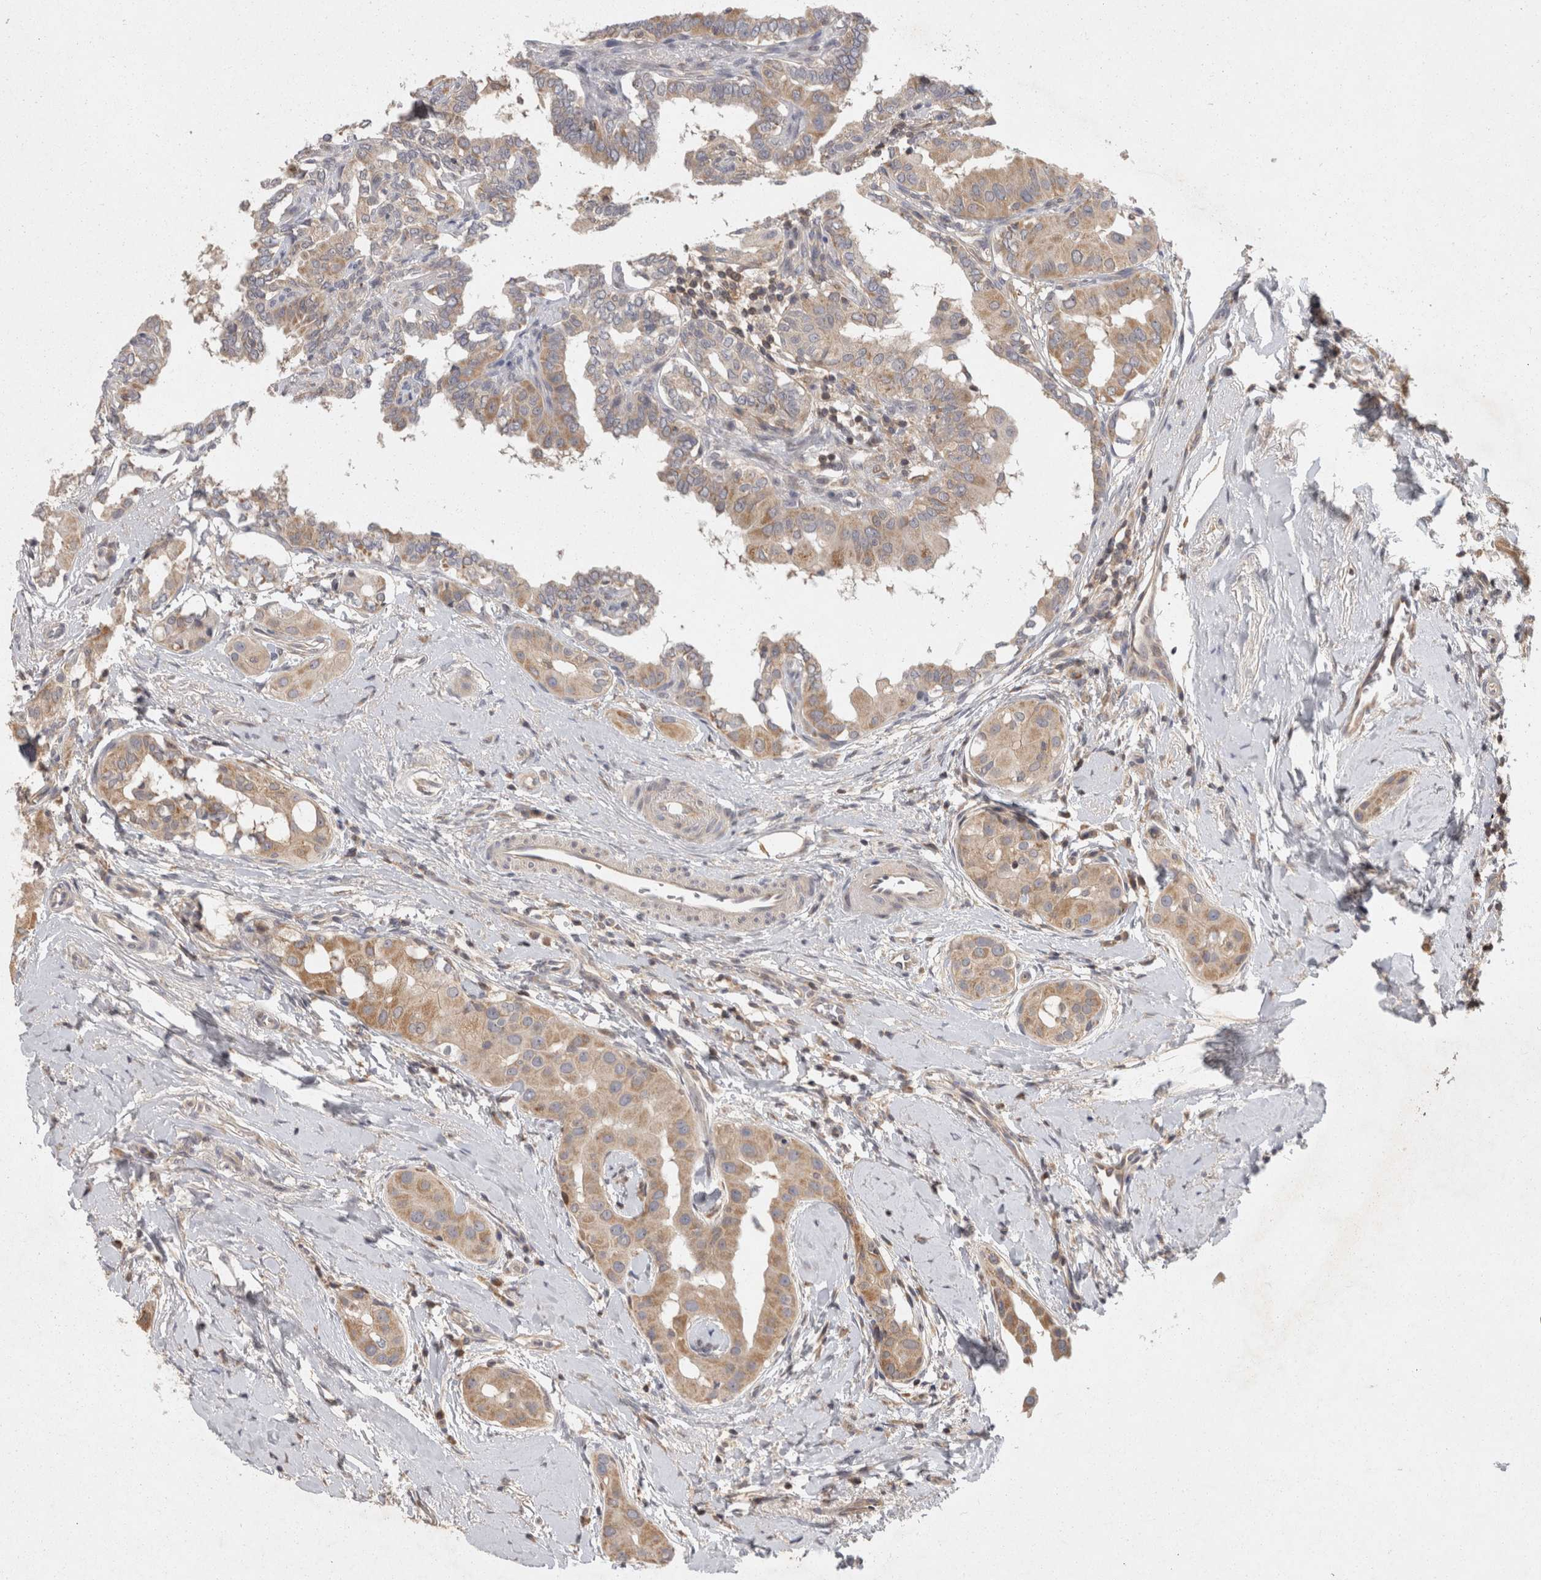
{"staining": {"intensity": "moderate", "quantity": ">75%", "location": "cytoplasmic/membranous"}, "tissue": "thyroid cancer", "cell_type": "Tumor cells", "image_type": "cancer", "snomed": [{"axis": "morphology", "description": "Papillary adenocarcinoma, NOS"}, {"axis": "topography", "description": "Thyroid gland"}], "caption": "Thyroid cancer (papillary adenocarcinoma) tissue shows moderate cytoplasmic/membranous expression in approximately >75% of tumor cells", "gene": "ACAT2", "patient": {"sex": "male", "age": 33}}